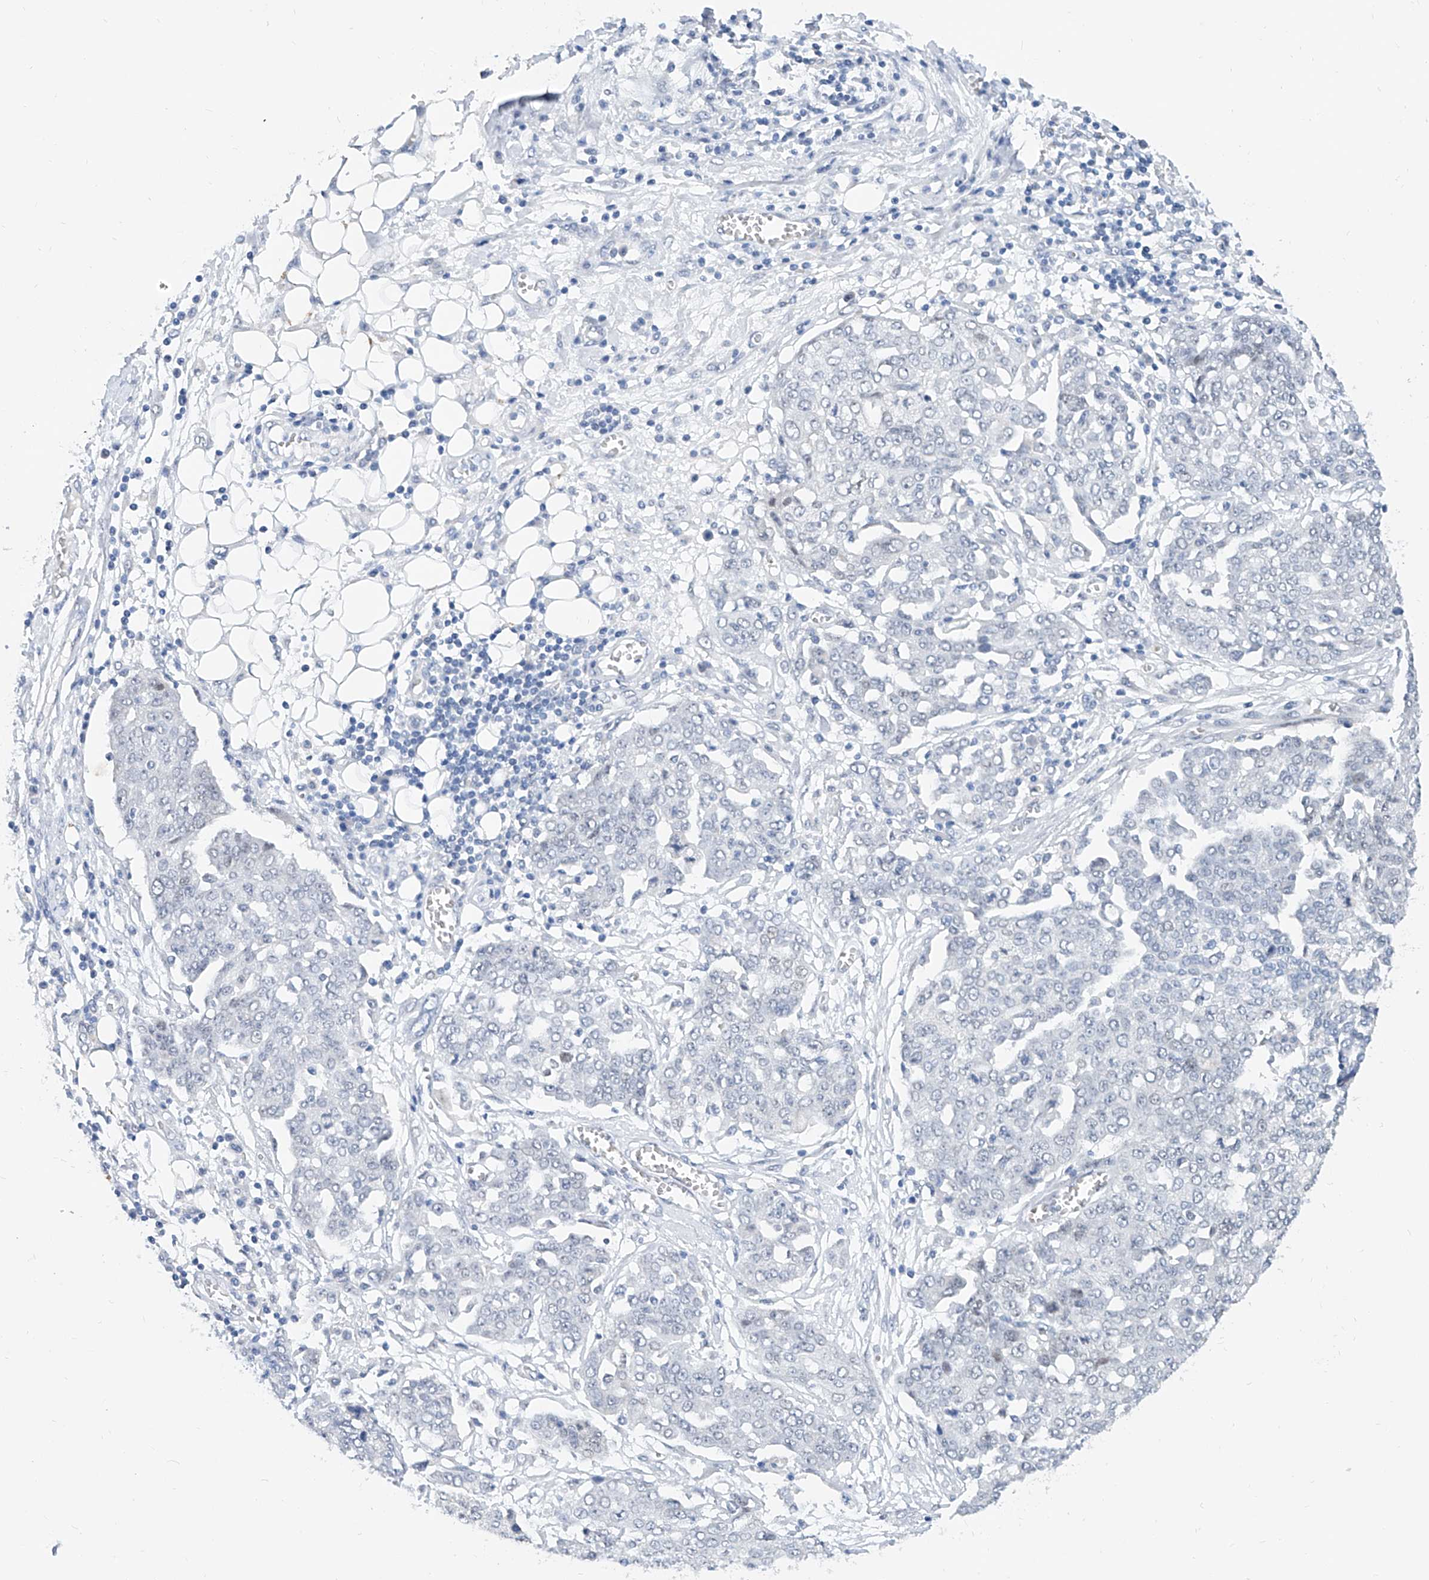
{"staining": {"intensity": "negative", "quantity": "none", "location": "none"}, "tissue": "ovarian cancer", "cell_type": "Tumor cells", "image_type": "cancer", "snomed": [{"axis": "morphology", "description": "Cystadenocarcinoma, serous, NOS"}, {"axis": "topography", "description": "Soft tissue"}, {"axis": "topography", "description": "Ovary"}], "caption": "DAB (3,3'-diaminobenzidine) immunohistochemical staining of human serous cystadenocarcinoma (ovarian) exhibits no significant expression in tumor cells. (DAB (3,3'-diaminobenzidine) immunohistochemistry, high magnification).", "gene": "BPTF", "patient": {"sex": "female", "age": 57}}